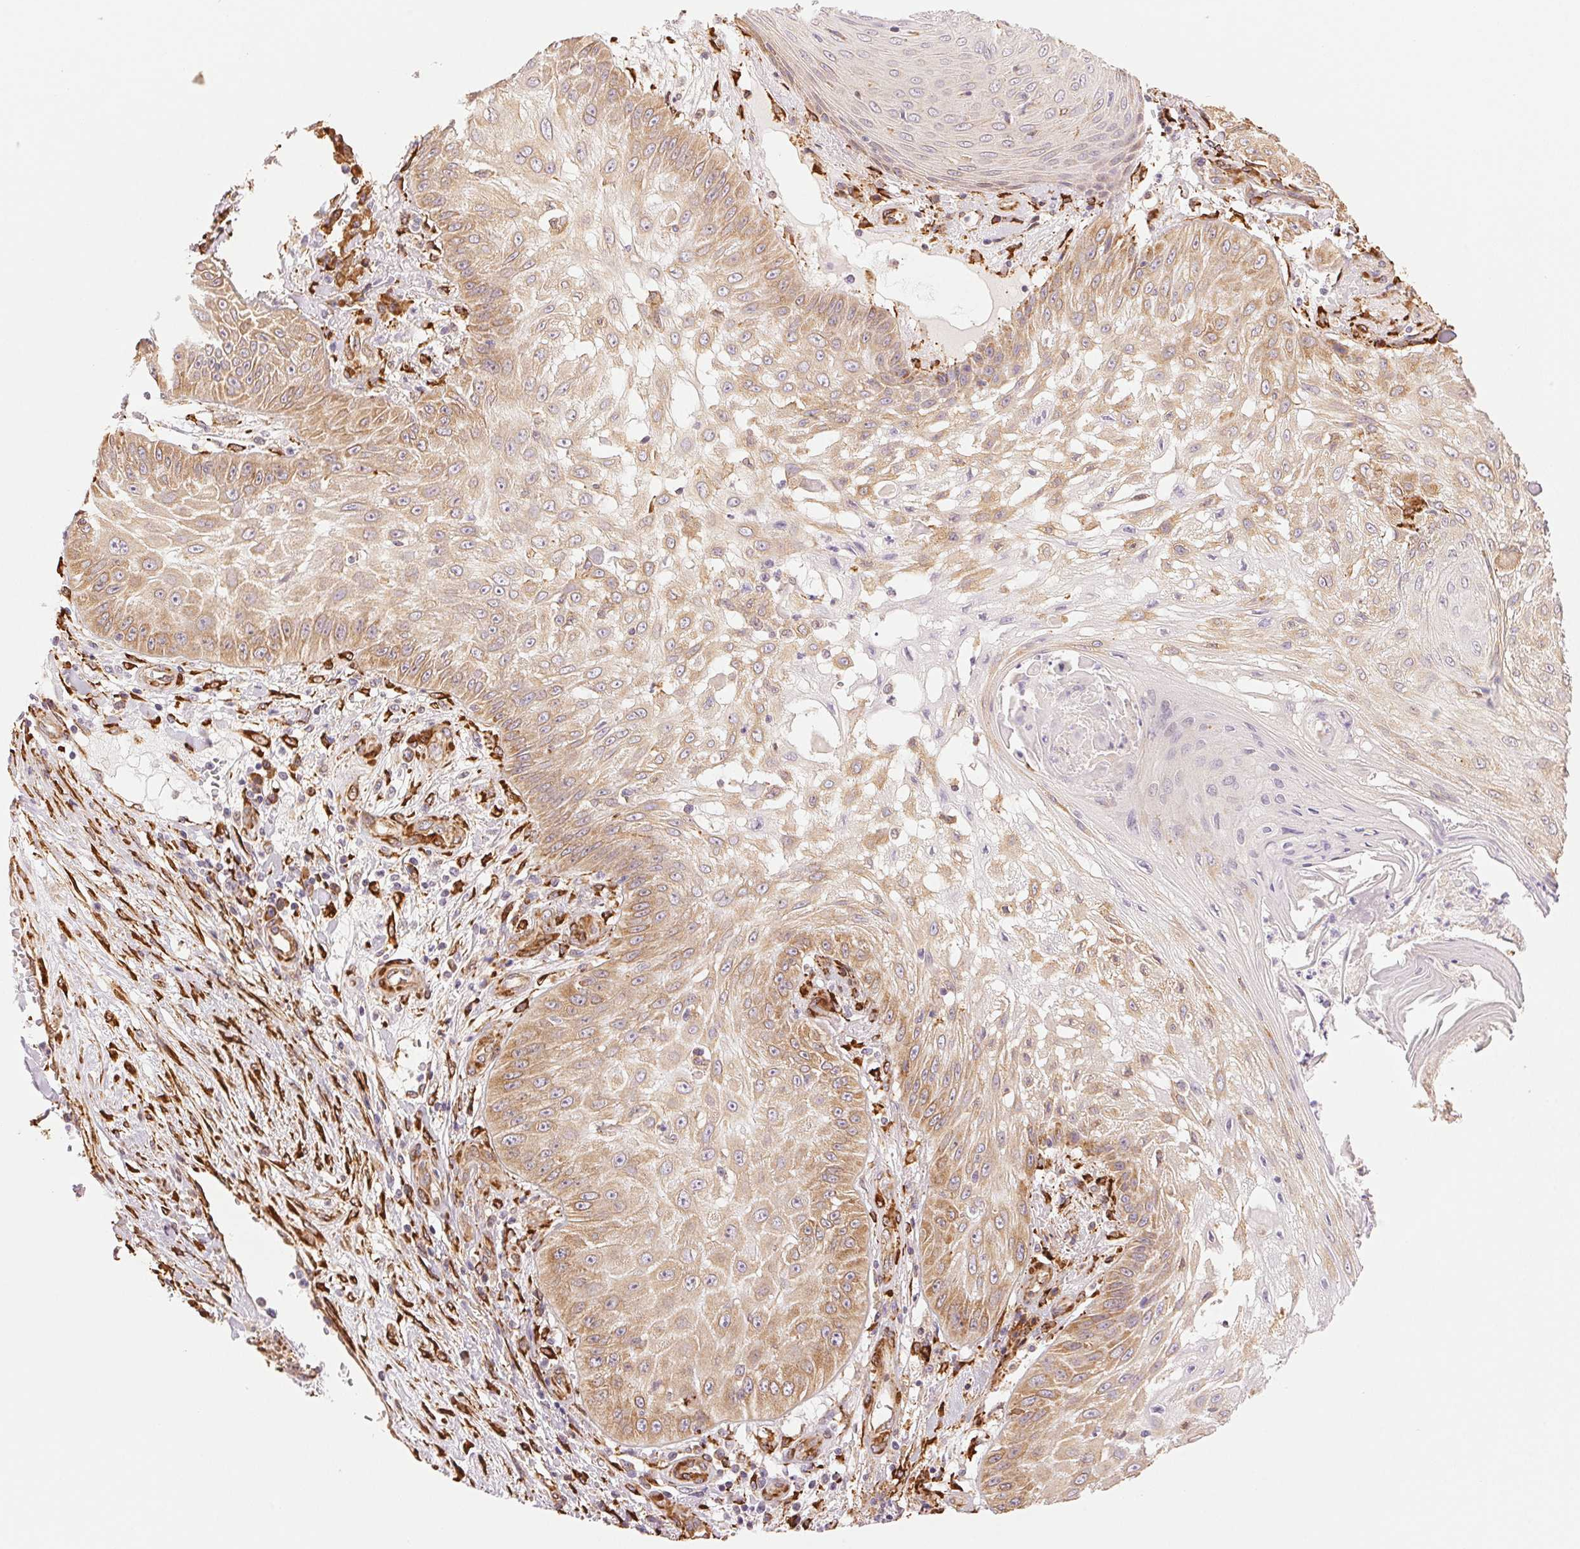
{"staining": {"intensity": "weak", "quantity": "25%-75%", "location": "cytoplasmic/membranous"}, "tissue": "skin cancer", "cell_type": "Tumor cells", "image_type": "cancer", "snomed": [{"axis": "morphology", "description": "Squamous cell carcinoma, NOS"}, {"axis": "topography", "description": "Skin"}], "caption": "High-power microscopy captured an immunohistochemistry image of squamous cell carcinoma (skin), revealing weak cytoplasmic/membranous staining in approximately 25%-75% of tumor cells.", "gene": "RCN3", "patient": {"sex": "male", "age": 70}}